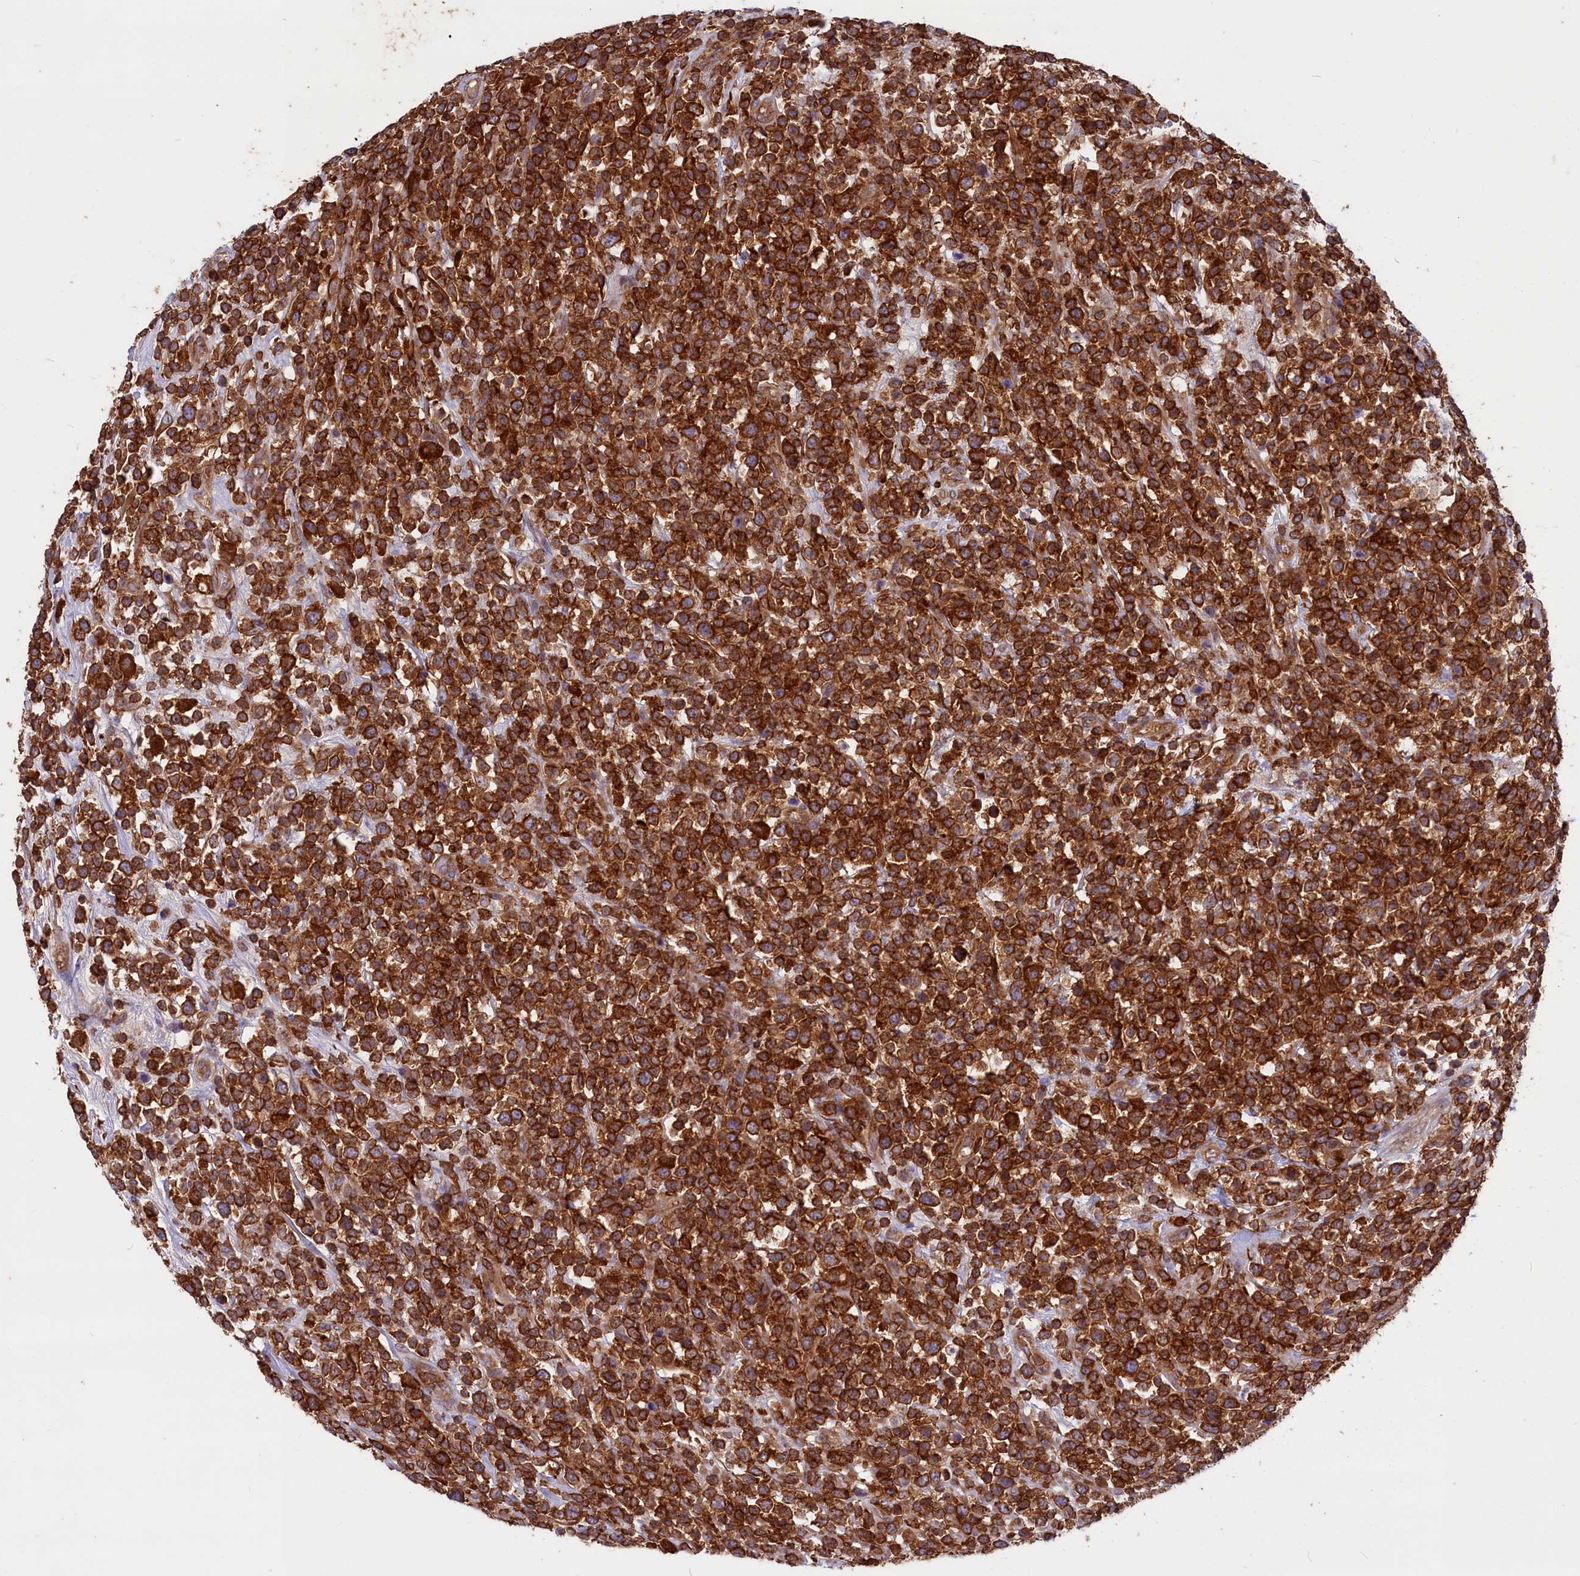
{"staining": {"intensity": "strong", "quantity": ">75%", "location": "cytoplasmic/membranous"}, "tissue": "lymphoma", "cell_type": "Tumor cells", "image_type": "cancer", "snomed": [{"axis": "morphology", "description": "Malignant lymphoma, non-Hodgkin's type, High grade"}, {"axis": "topography", "description": "Colon"}], "caption": "Immunohistochemistry (IHC) staining of malignant lymphoma, non-Hodgkin's type (high-grade), which shows high levels of strong cytoplasmic/membranous positivity in about >75% of tumor cells indicating strong cytoplasmic/membranous protein staining. The staining was performed using DAB (3,3'-diaminobenzidine) (brown) for protein detection and nuclei were counterstained in hematoxylin (blue).", "gene": "MYO9B", "patient": {"sex": "female", "age": 53}}